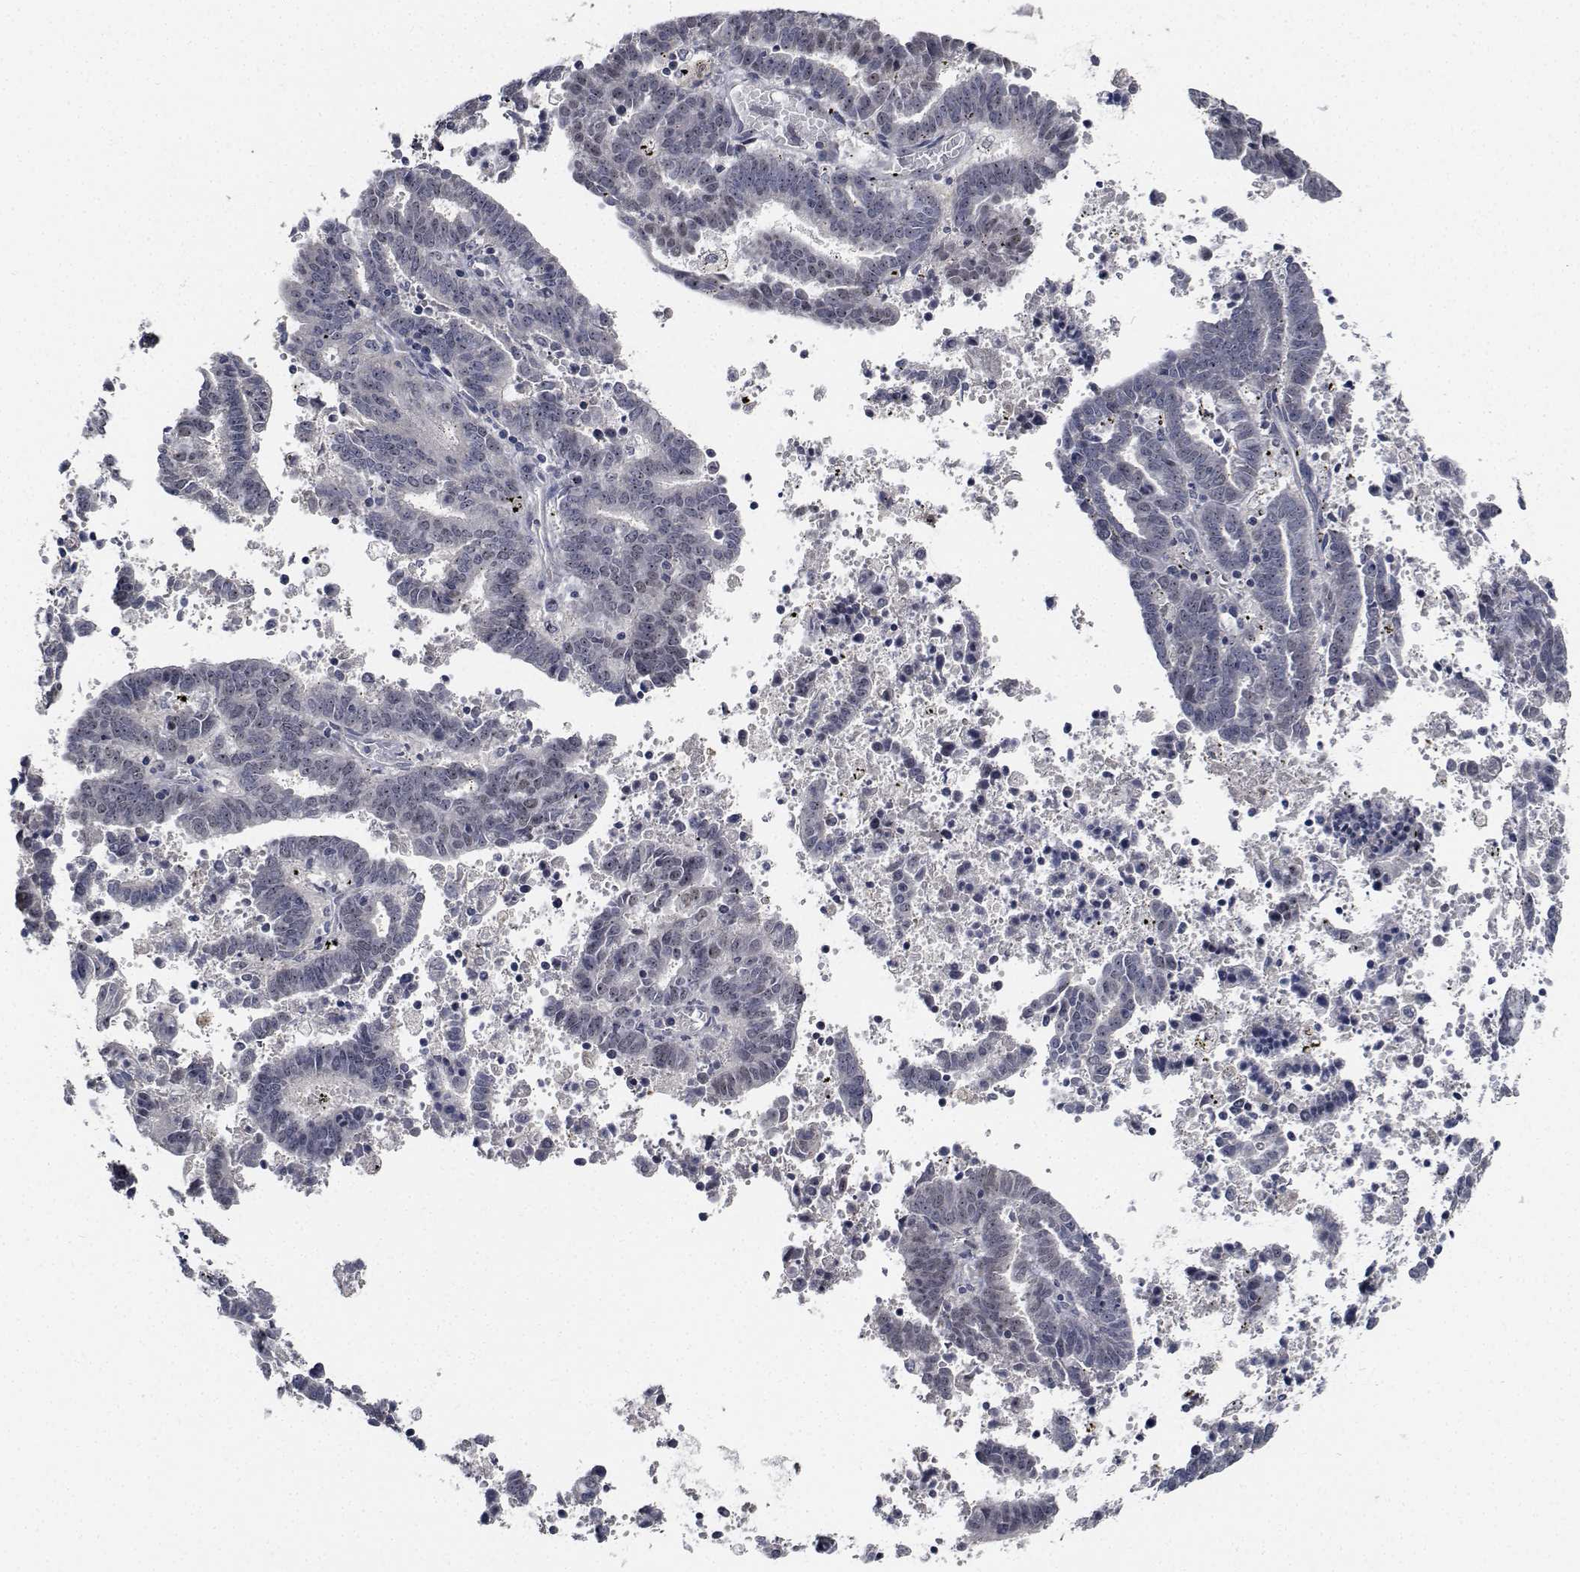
{"staining": {"intensity": "negative", "quantity": "none", "location": "none"}, "tissue": "endometrial cancer", "cell_type": "Tumor cells", "image_type": "cancer", "snomed": [{"axis": "morphology", "description": "Adenocarcinoma, NOS"}, {"axis": "topography", "description": "Uterus"}], "caption": "Tumor cells are negative for brown protein staining in endometrial adenocarcinoma. (Stains: DAB immunohistochemistry (IHC) with hematoxylin counter stain, Microscopy: brightfield microscopy at high magnification).", "gene": "NVL", "patient": {"sex": "female", "age": 83}}